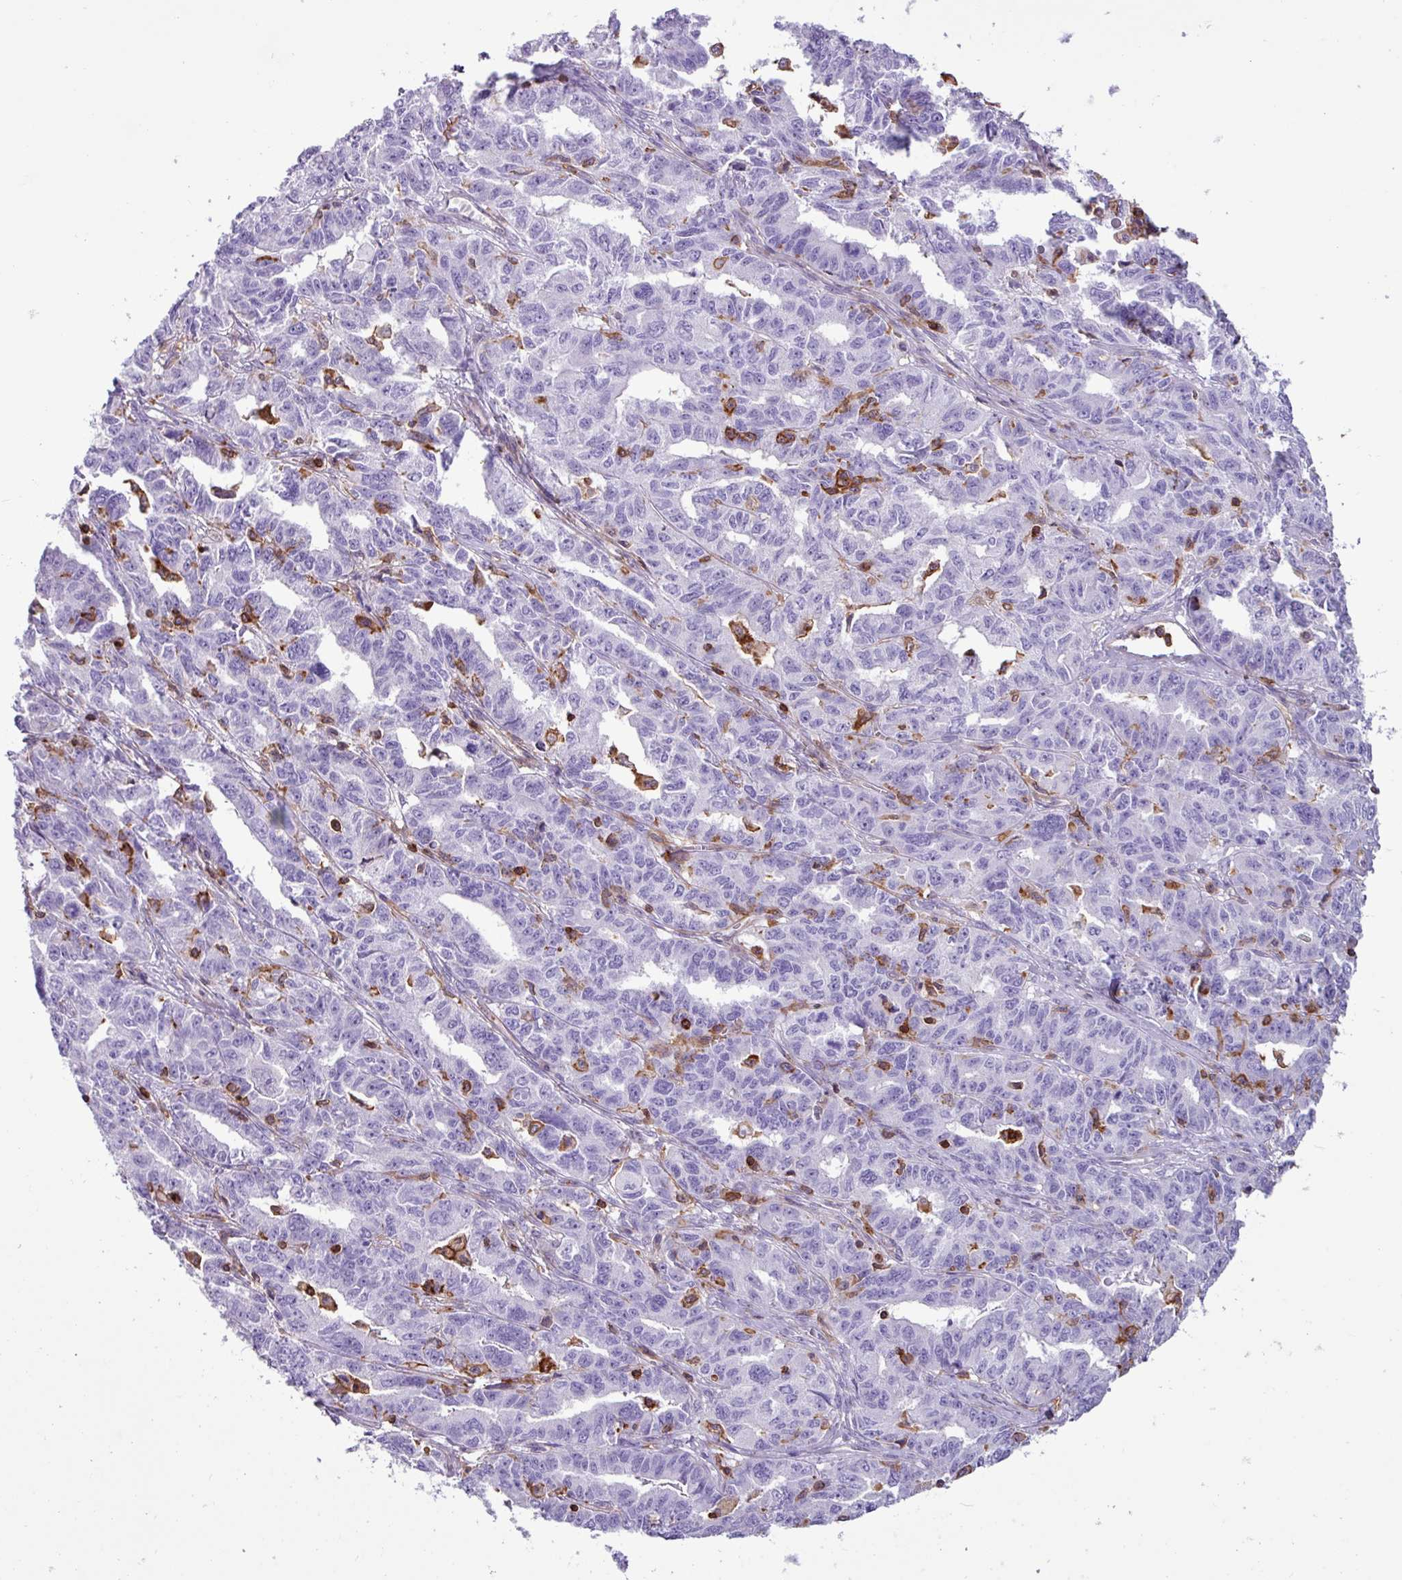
{"staining": {"intensity": "negative", "quantity": "none", "location": "none"}, "tissue": "ovarian cancer", "cell_type": "Tumor cells", "image_type": "cancer", "snomed": [{"axis": "morphology", "description": "Adenocarcinoma, NOS"}, {"axis": "morphology", "description": "Carcinoma, endometroid"}, {"axis": "topography", "description": "Ovary"}], "caption": "Protein analysis of ovarian cancer shows no significant expression in tumor cells.", "gene": "PPP1R18", "patient": {"sex": "female", "age": 72}}